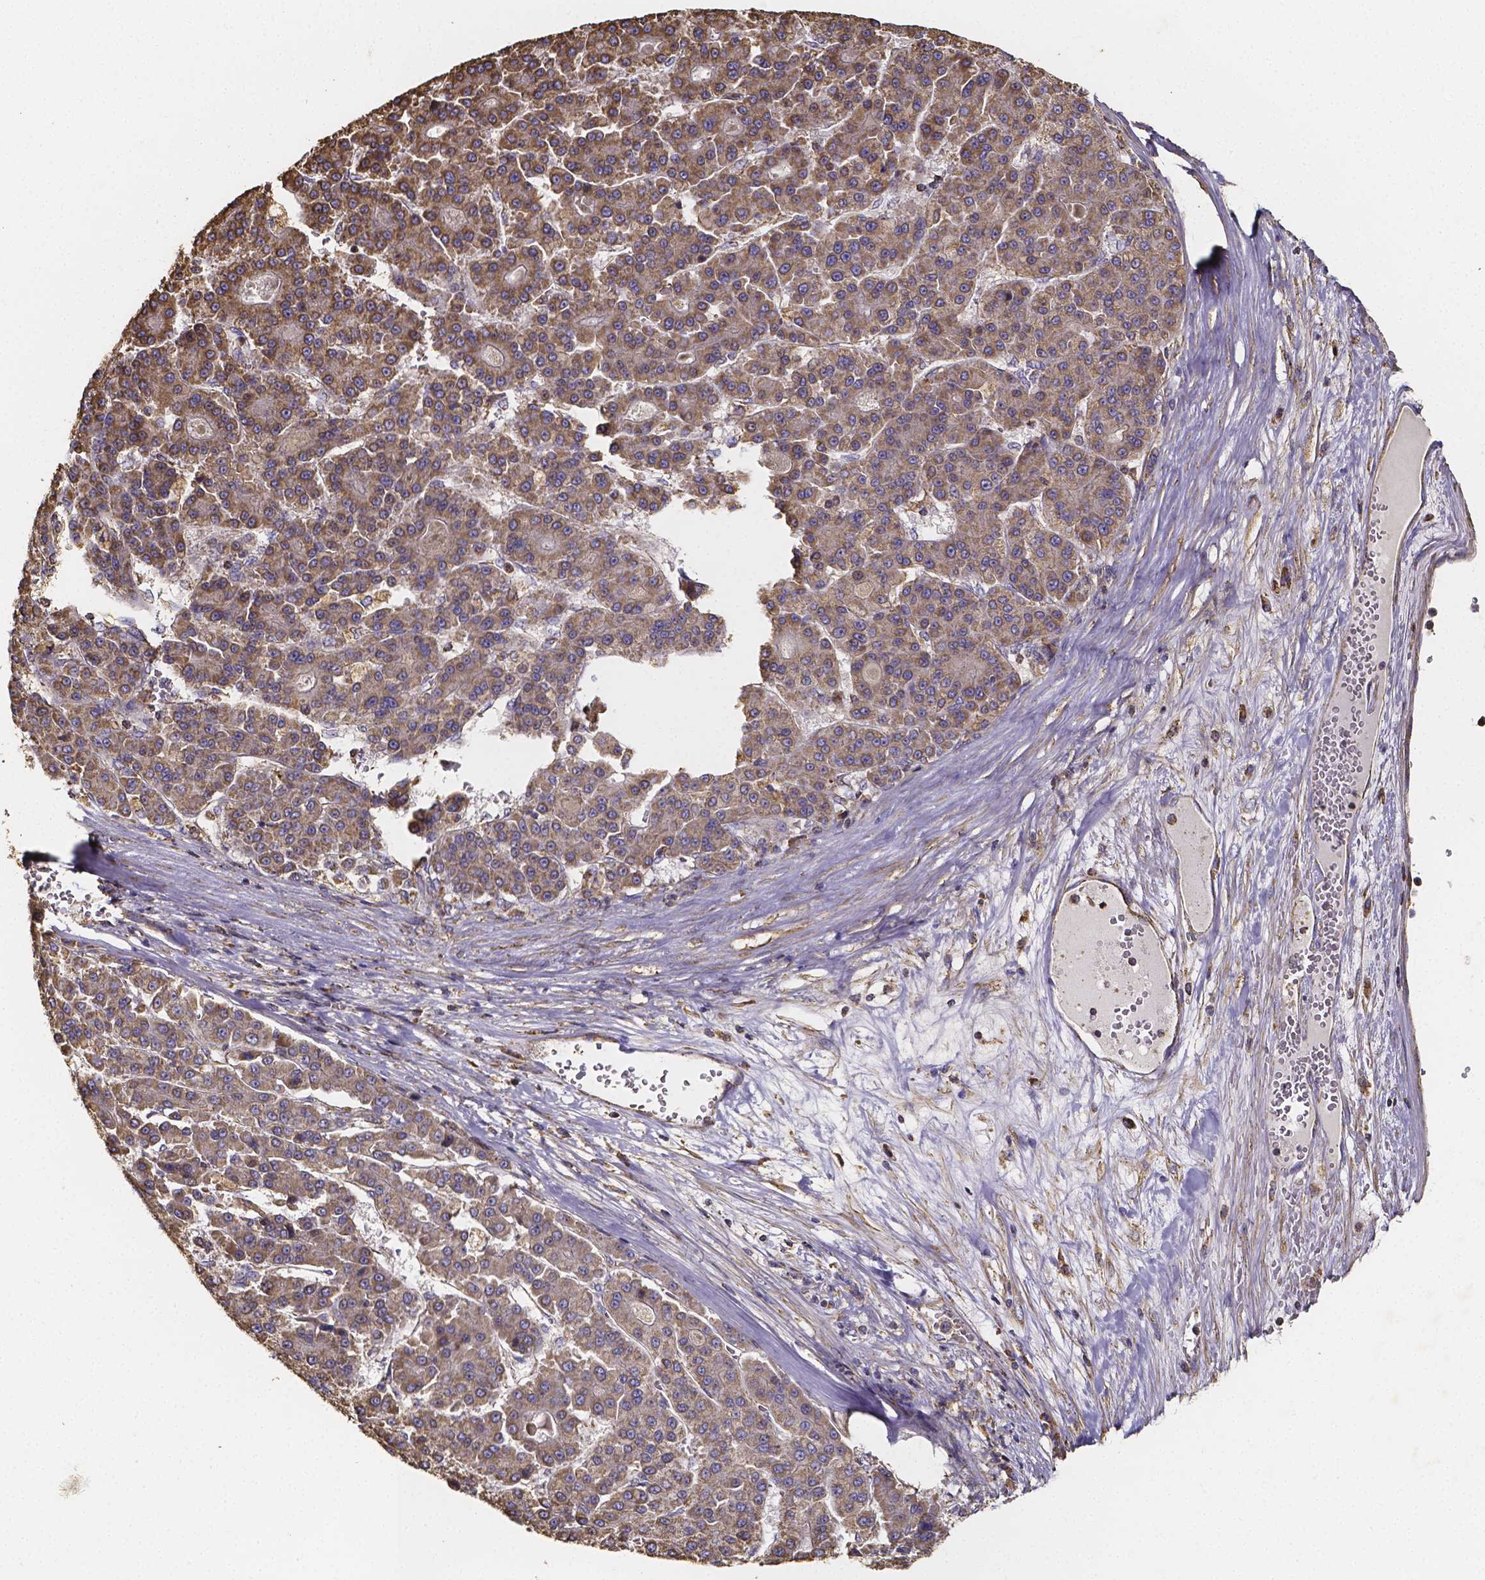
{"staining": {"intensity": "moderate", "quantity": "25%-75%", "location": "cytoplasmic/membranous"}, "tissue": "liver cancer", "cell_type": "Tumor cells", "image_type": "cancer", "snomed": [{"axis": "morphology", "description": "Carcinoma, Hepatocellular, NOS"}, {"axis": "topography", "description": "Liver"}], "caption": "Hepatocellular carcinoma (liver) tissue shows moderate cytoplasmic/membranous staining in approximately 25%-75% of tumor cells, visualized by immunohistochemistry.", "gene": "SLC35D2", "patient": {"sex": "male", "age": 70}}